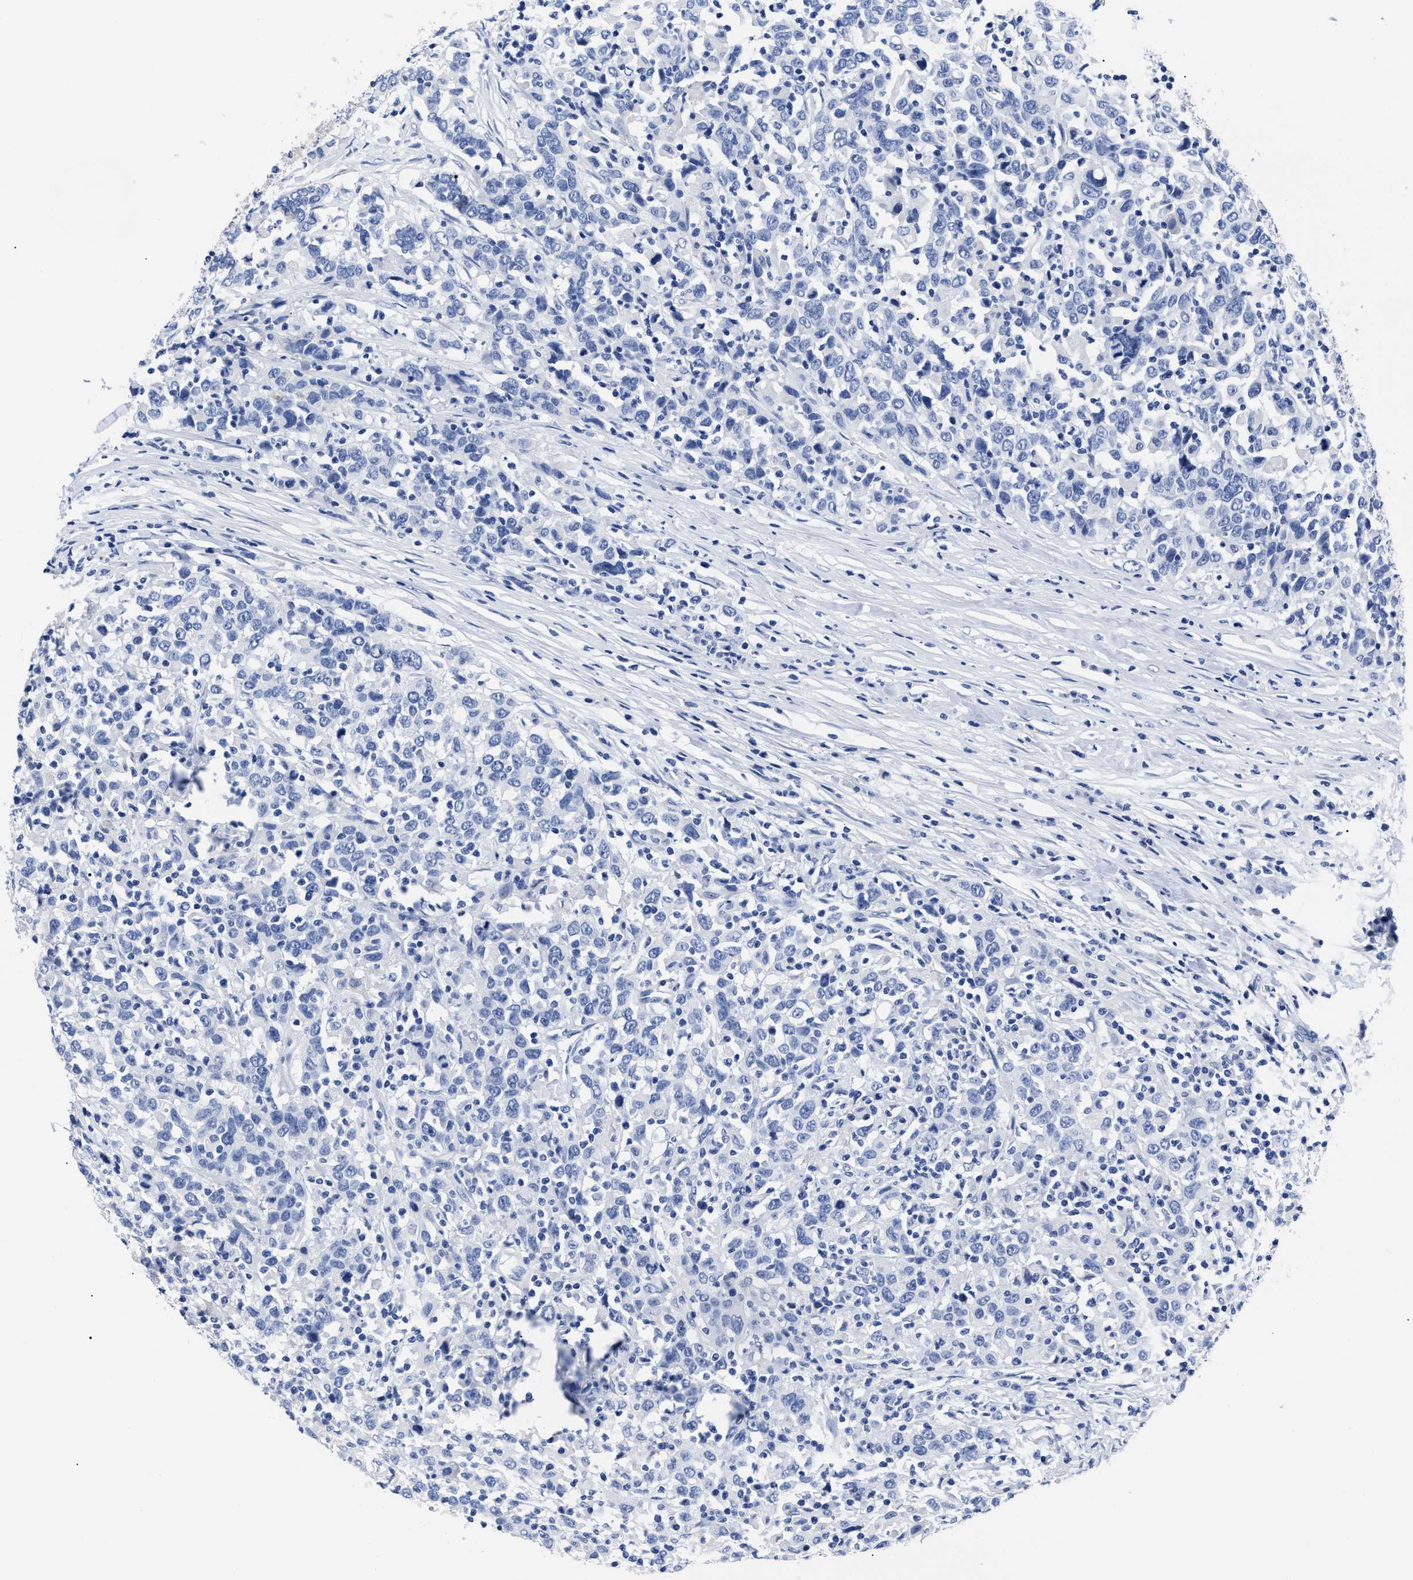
{"staining": {"intensity": "negative", "quantity": "none", "location": "none"}, "tissue": "urothelial cancer", "cell_type": "Tumor cells", "image_type": "cancer", "snomed": [{"axis": "morphology", "description": "Urothelial carcinoma, High grade"}, {"axis": "topography", "description": "Urinary bladder"}], "caption": "An IHC image of urothelial cancer is shown. There is no staining in tumor cells of urothelial cancer.", "gene": "ALPG", "patient": {"sex": "male", "age": 61}}